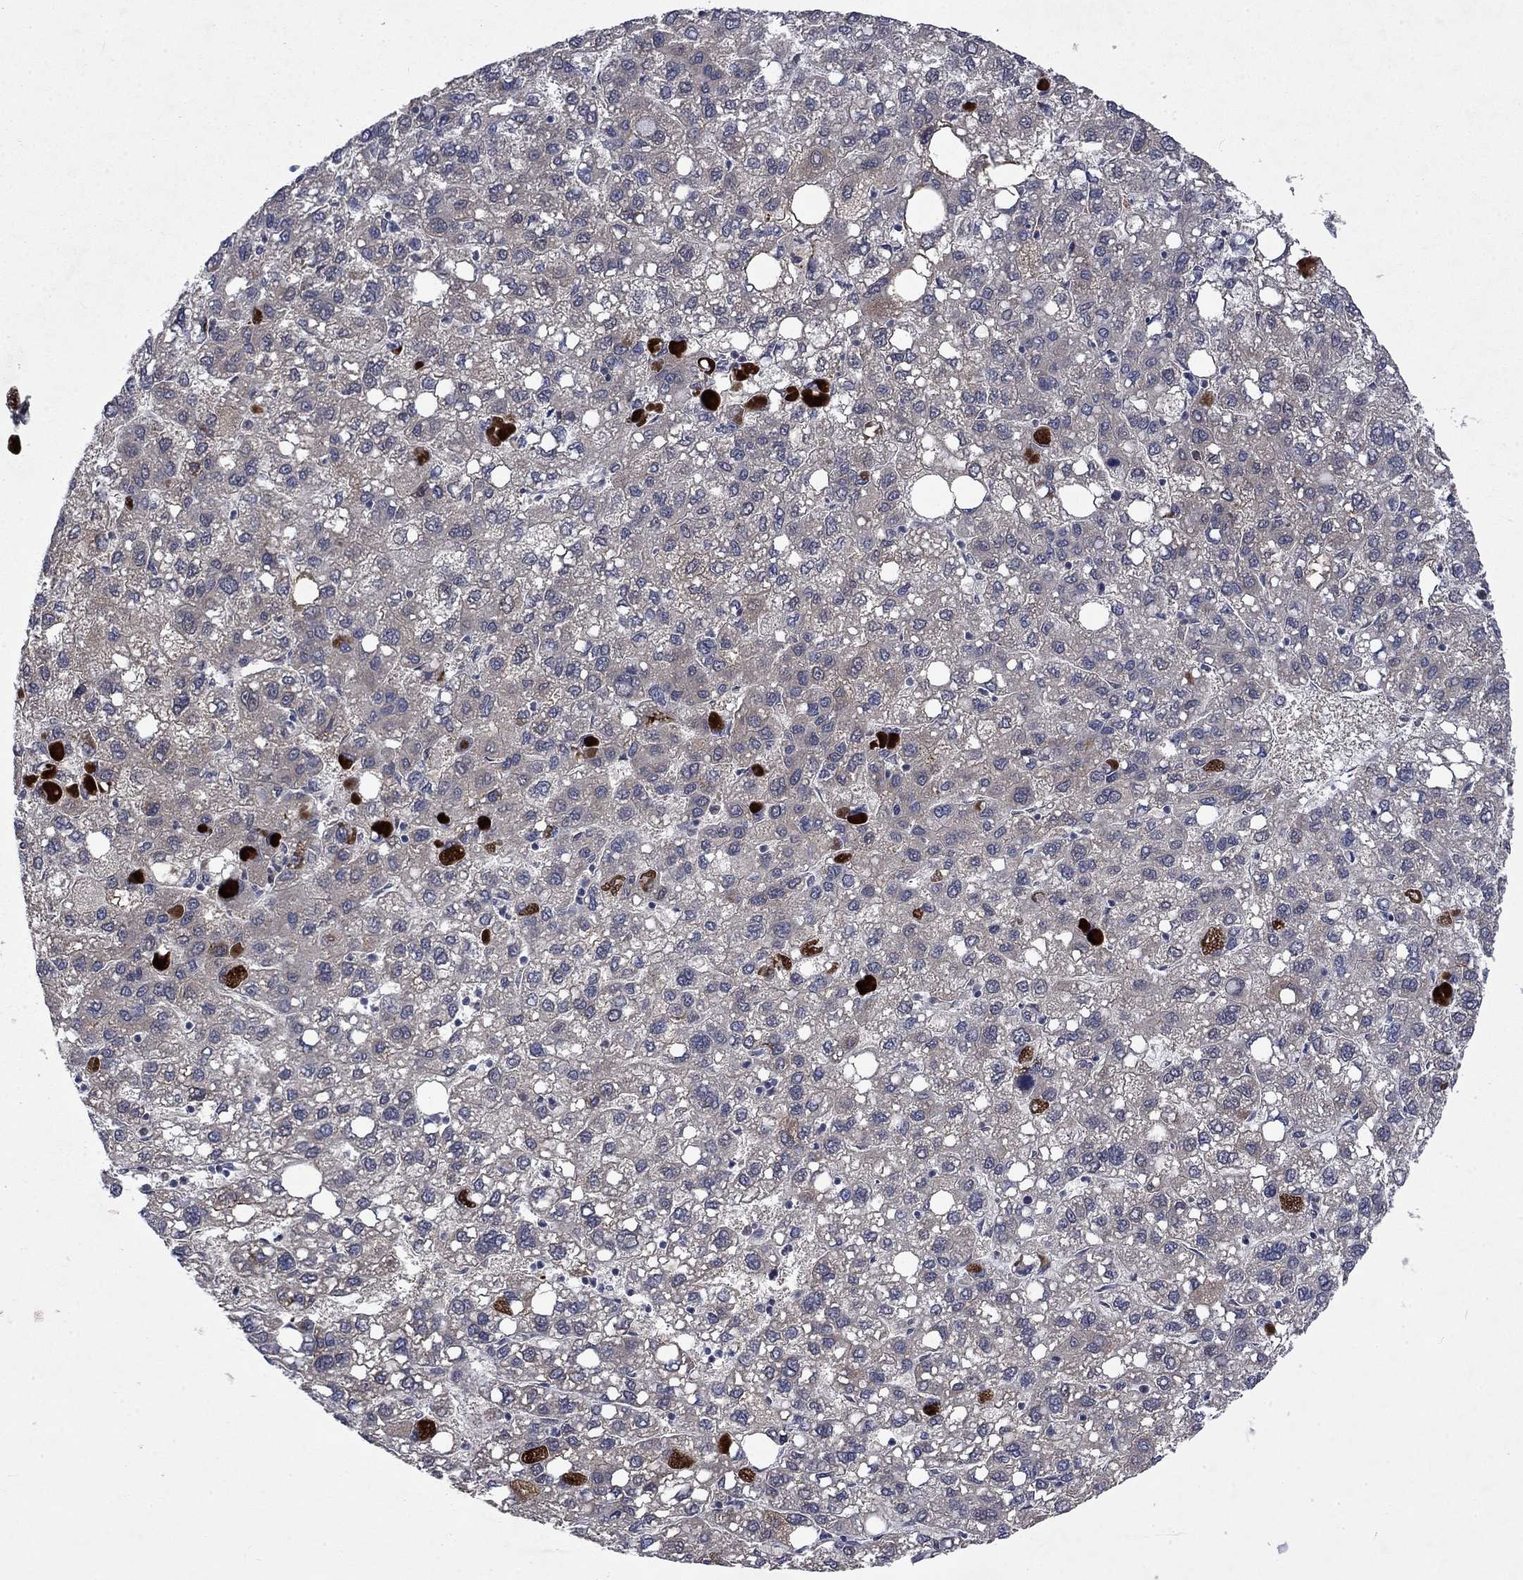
{"staining": {"intensity": "negative", "quantity": "none", "location": "none"}, "tissue": "liver cancer", "cell_type": "Tumor cells", "image_type": "cancer", "snomed": [{"axis": "morphology", "description": "Carcinoma, Hepatocellular, NOS"}, {"axis": "topography", "description": "Liver"}], "caption": "Immunohistochemical staining of hepatocellular carcinoma (liver) demonstrates no significant expression in tumor cells.", "gene": "PPP1R9A", "patient": {"sex": "female", "age": 82}}